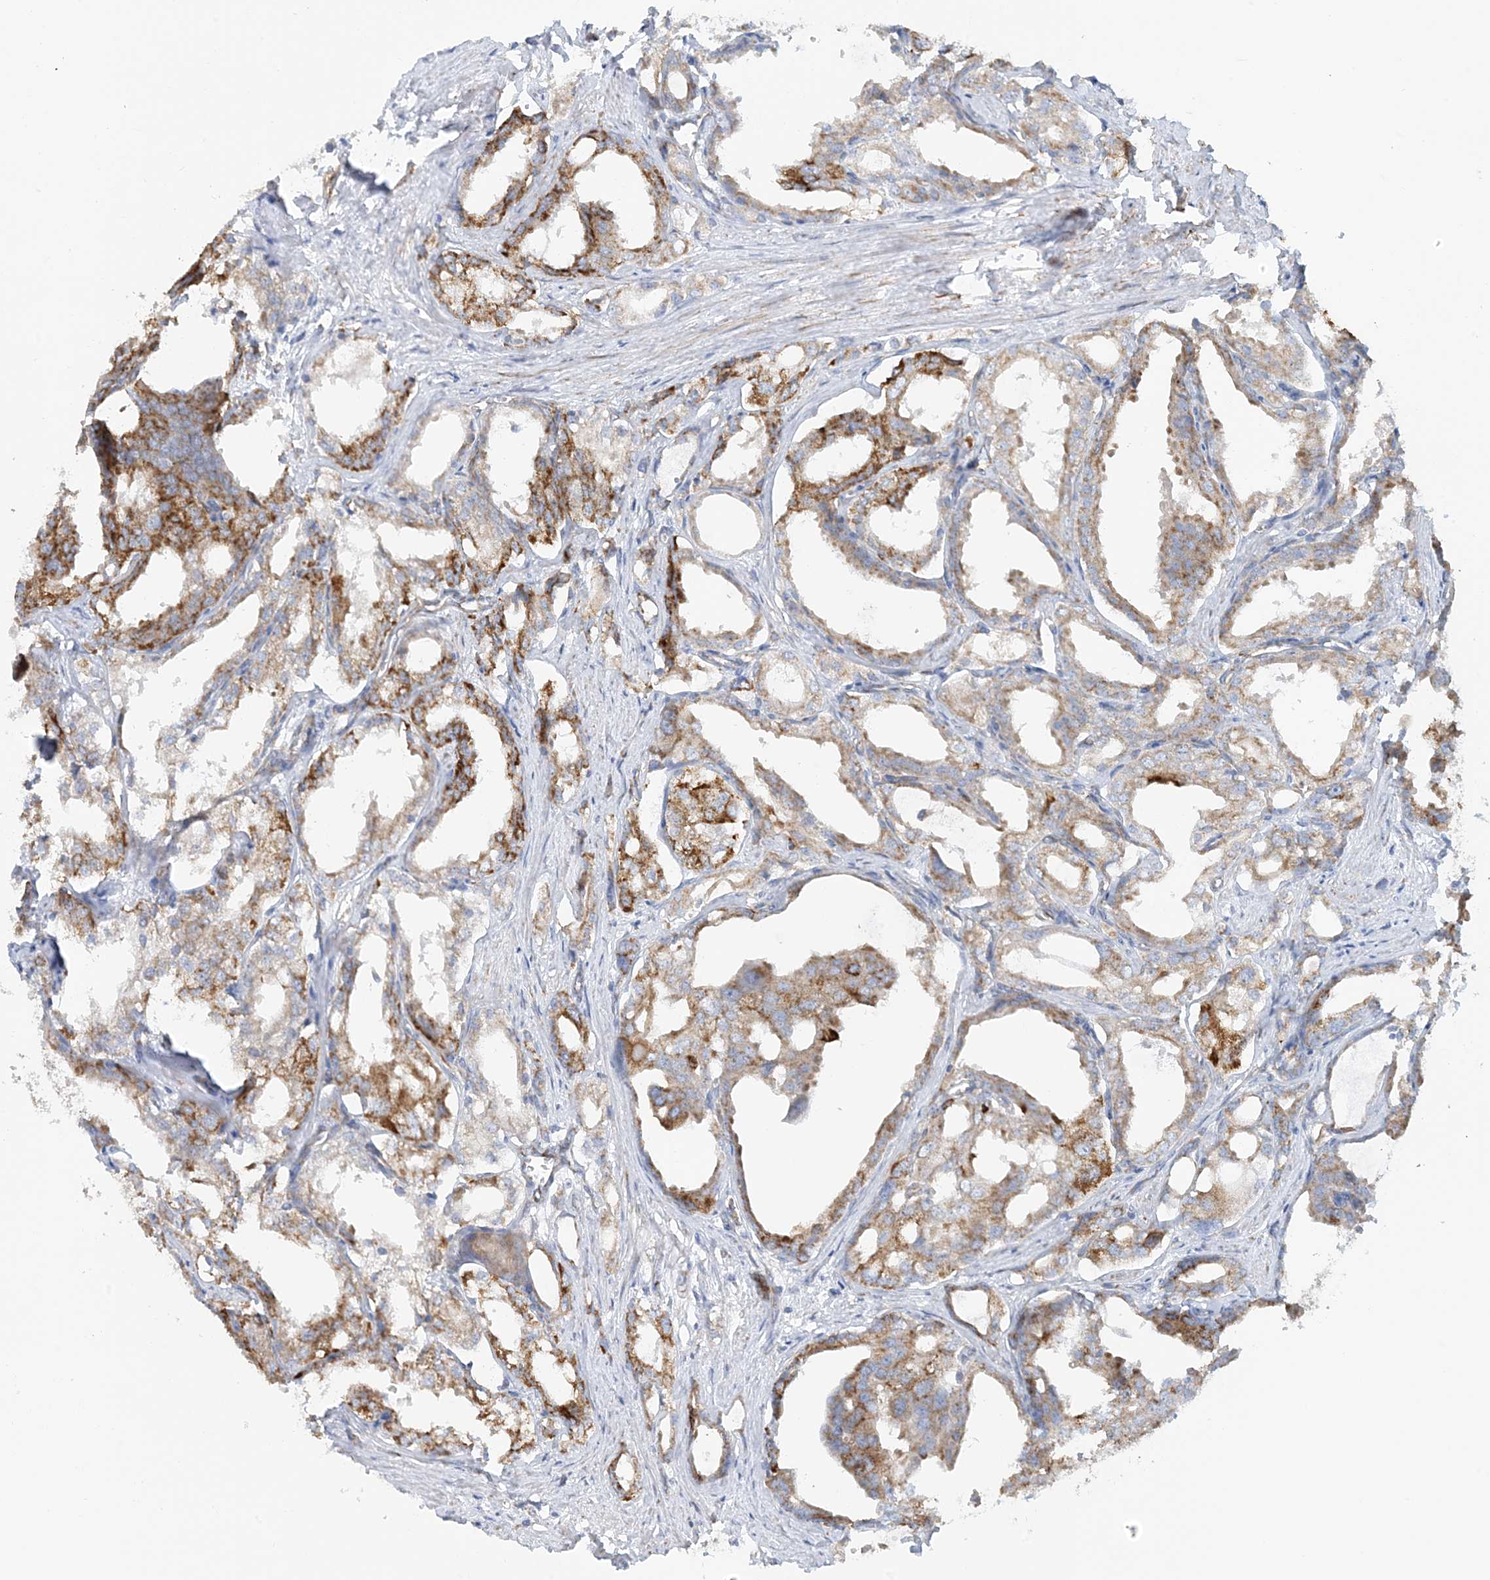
{"staining": {"intensity": "moderate", "quantity": ">75%", "location": "cytoplasmic/membranous"}, "tissue": "prostate cancer", "cell_type": "Tumor cells", "image_type": "cancer", "snomed": [{"axis": "morphology", "description": "Adenocarcinoma, High grade"}, {"axis": "topography", "description": "Prostate"}], "caption": "High-power microscopy captured an immunohistochemistry (IHC) histopathology image of prostate cancer (adenocarcinoma (high-grade)), revealing moderate cytoplasmic/membranous positivity in approximately >75% of tumor cells.", "gene": "COA3", "patient": {"sex": "male", "age": 50}}